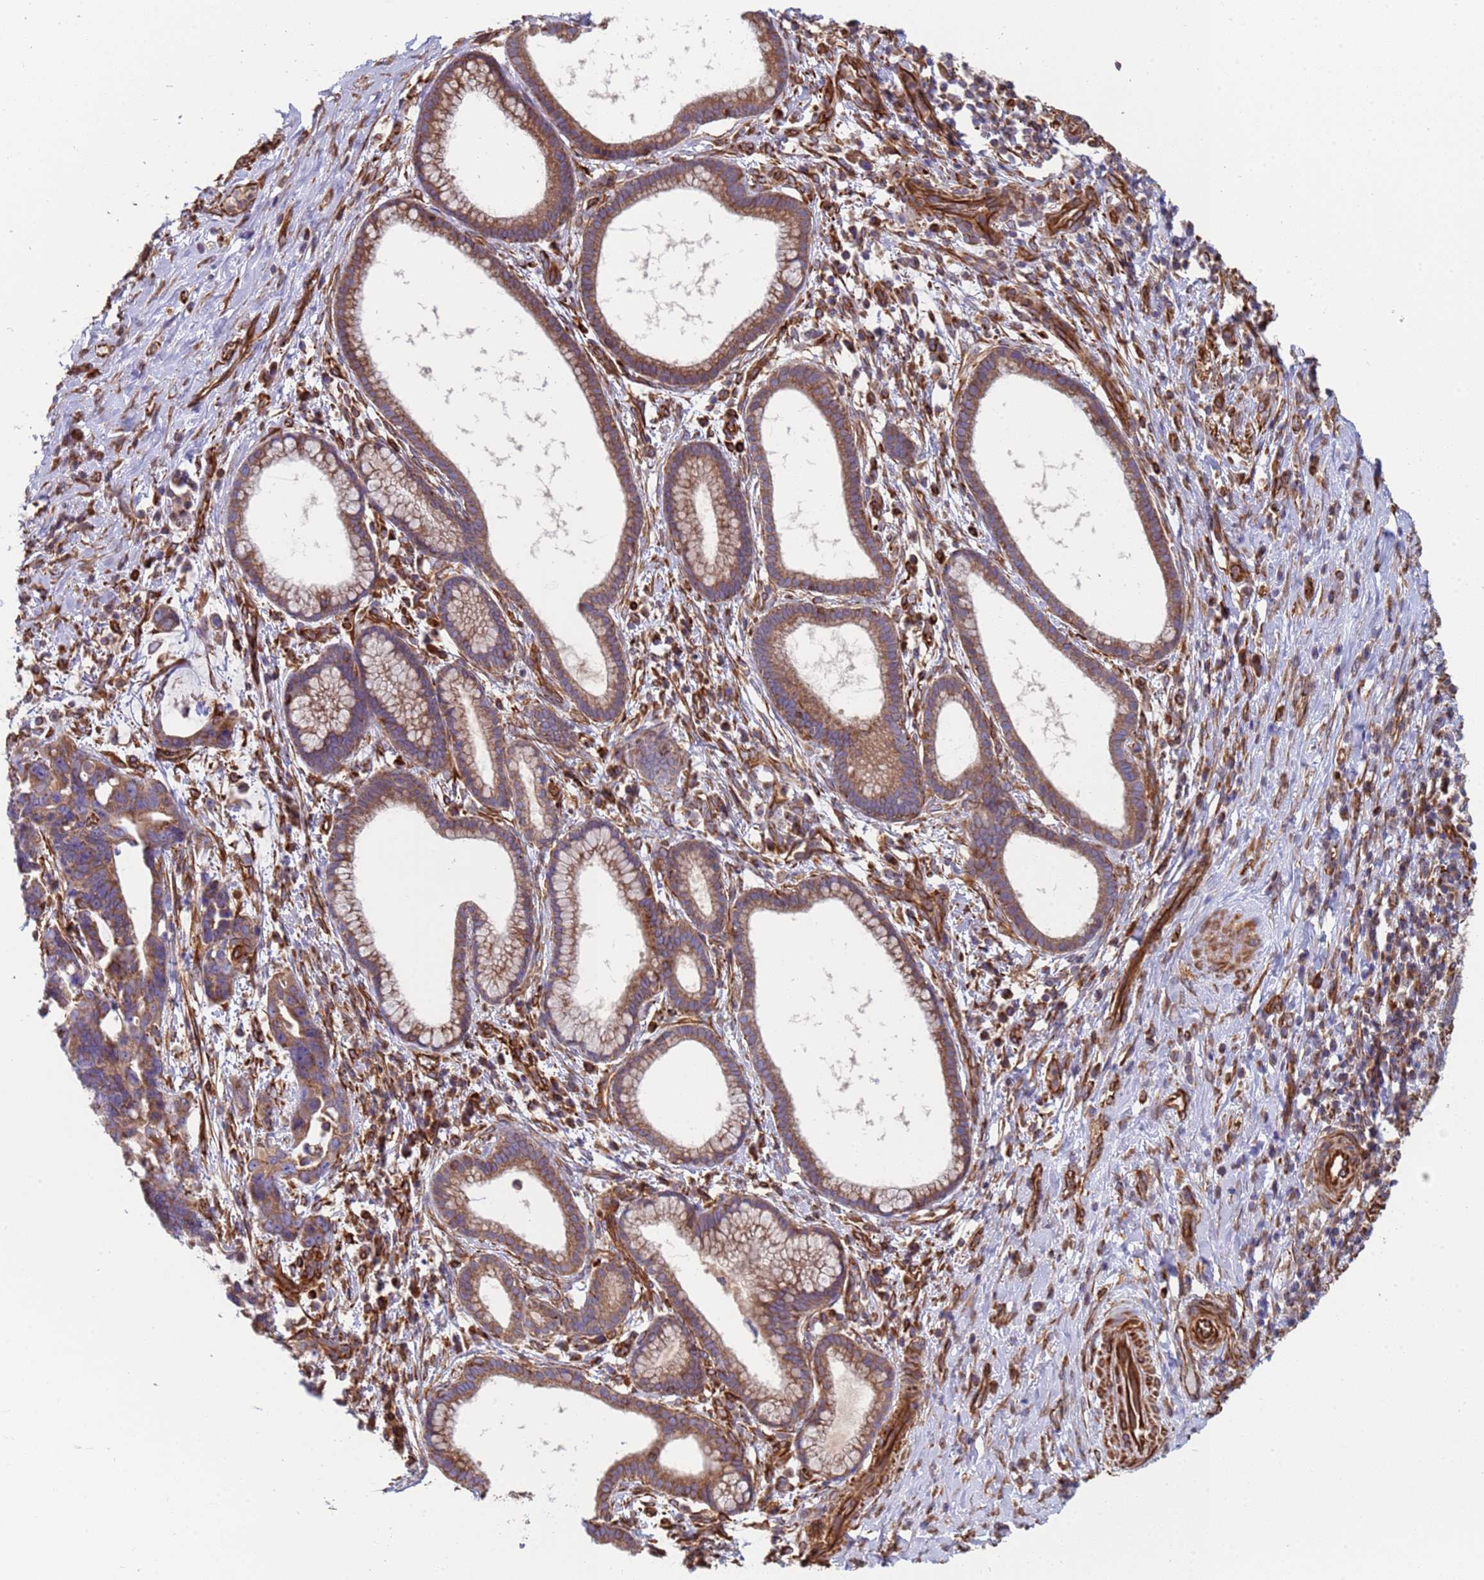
{"staining": {"intensity": "moderate", "quantity": "25%-75%", "location": "cytoplasmic/membranous"}, "tissue": "pancreatic cancer", "cell_type": "Tumor cells", "image_type": "cancer", "snomed": [{"axis": "morphology", "description": "Adenocarcinoma, NOS"}, {"axis": "topography", "description": "Pancreas"}], "caption": "Immunohistochemistry (IHC) histopathology image of pancreatic cancer stained for a protein (brown), which demonstrates medium levels of moderate cytoplasmic/membranous expression in about 25%-75% of tumor cells.", "gene": "NUDT12", "patient": {"sex": "female", "age": 83}}